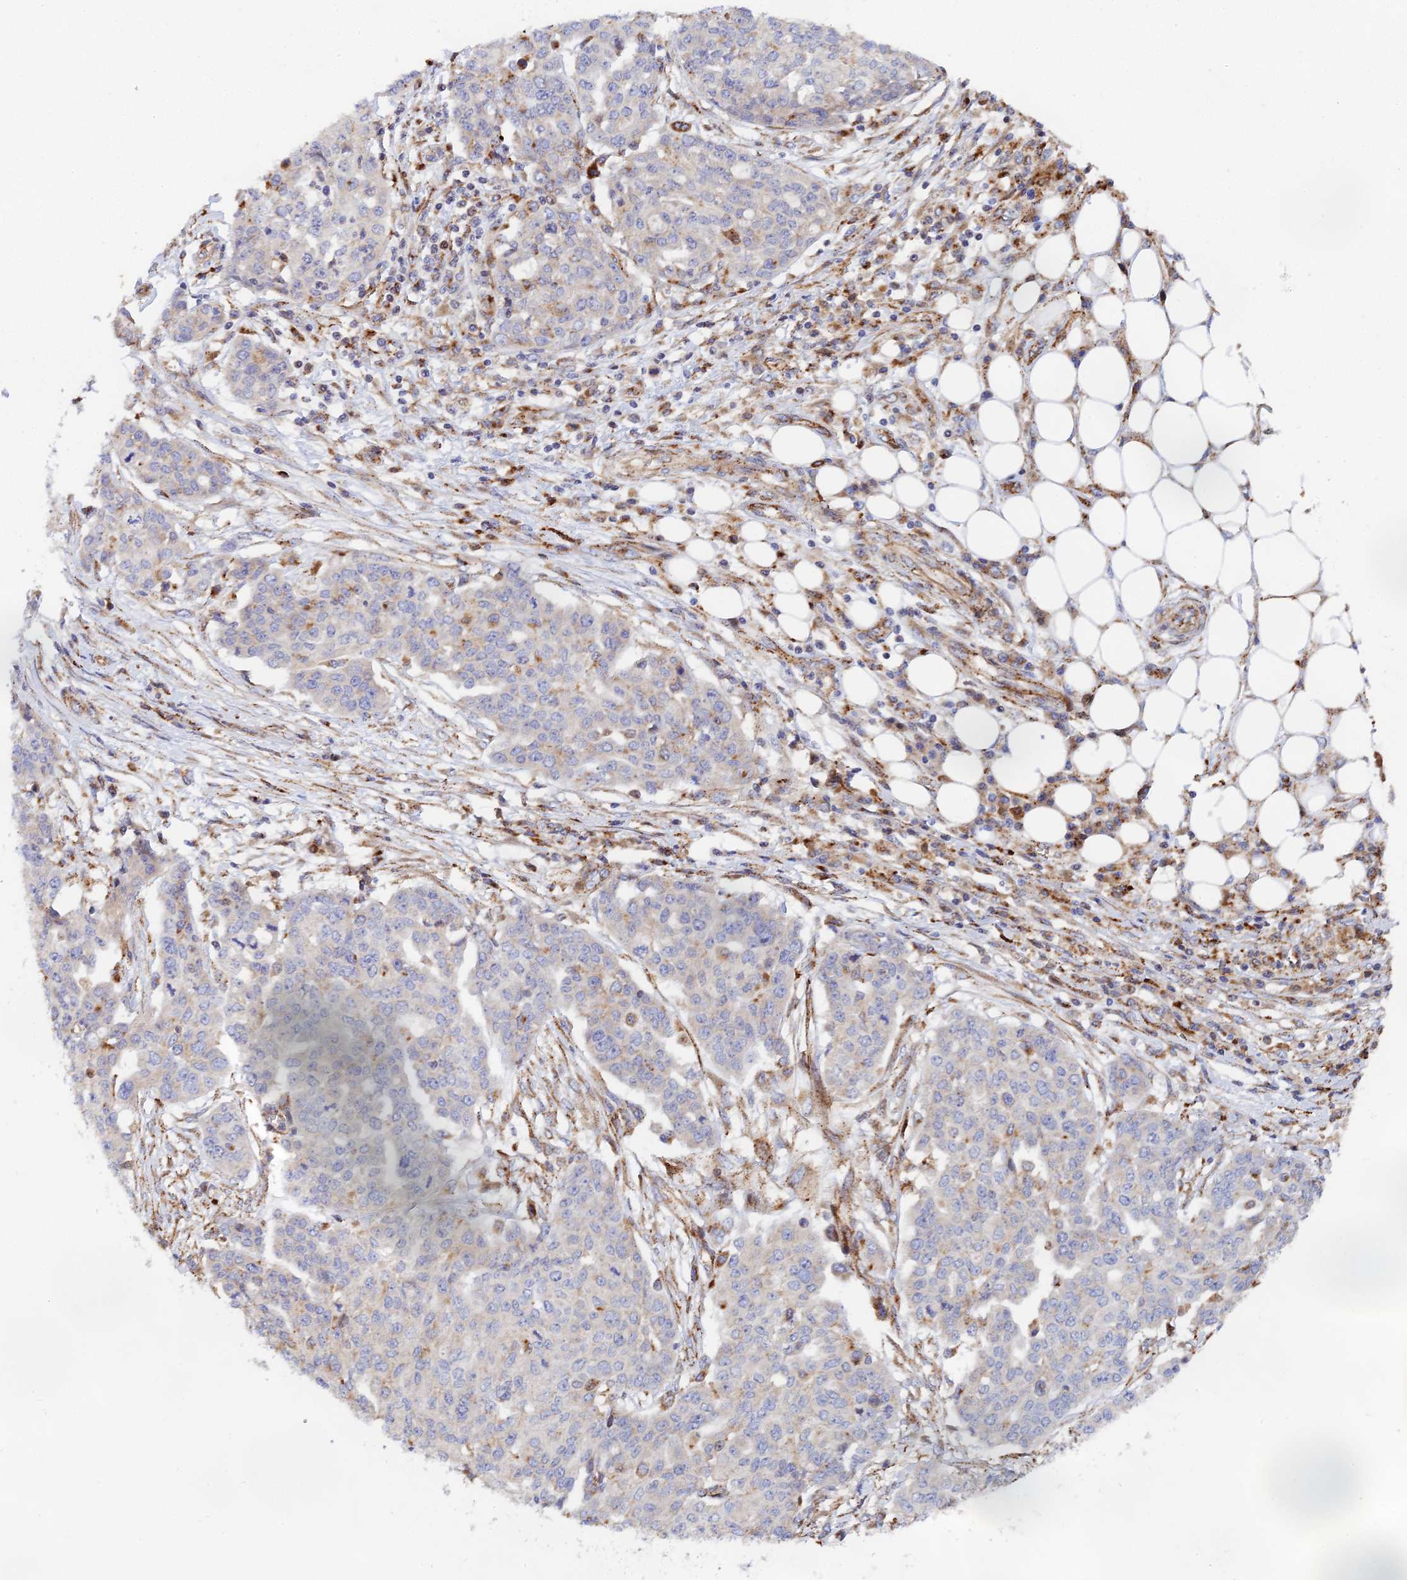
{"staining": {"intensity": "negative", "quantity": "none", "location": "none"}, "tissue": "ovarian cancer", "cell_type": "Tumor cells", "image_type": "cancer", "snomed": [{"axis": "morphology", "description": "Cystadenocarcinoma, serous, NOS"}, {"axis": "topography", "description": "Soft tissue"}, {"axis": "topography", "description": "Ovary"}], "caption": "A high-resolution micrograph shows immunohistochemistry (IHC) staining of ovarian cancer (serous cystadenocarcinoma), which shows no significant positivity in tumor cells. Nuclei are stained in blue.", "gene": "PPP2R3C", "patient": {"sex": "female", "age": 57}}